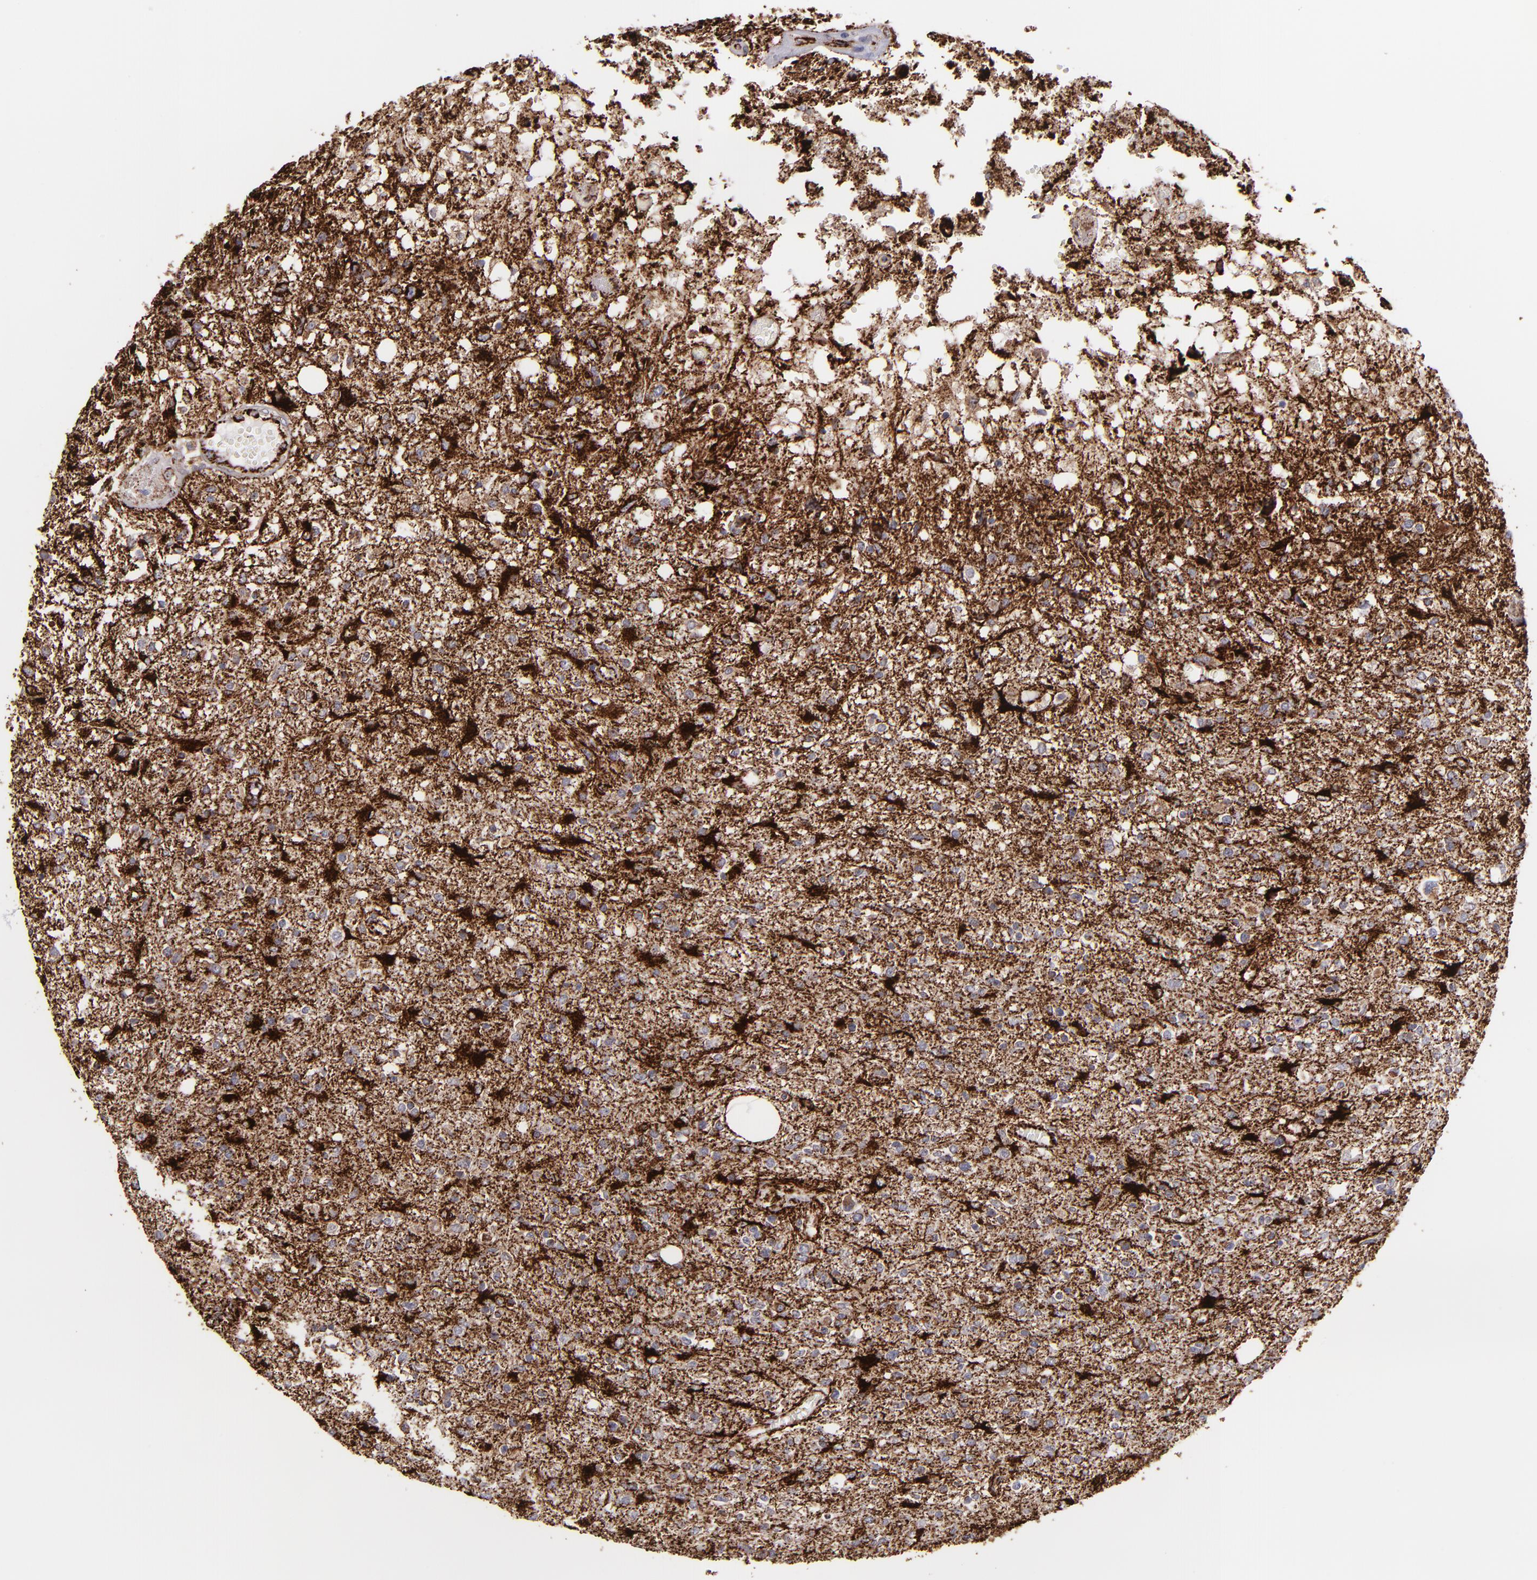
{"staining": {"intensity": "strong", "quantity": ">75%", "location": "cytoplasmic/membranous"}, "tissue": "glioma", "cell_type": "Tumor cells", "image_type": "cancer", "snomed": [{"axis": "morphology", "description": "Glioma, malignant, High grade"}, {"axis": "topography", "description": "Cerebral cortex"}], "caption": "Immunohistochemistry (IHC) image of glioma stained for a protein (brown), which demonstrates high levels of strong cytoplasmic/membranous expression in about >75% of tumor cells.", "gene": "MAOB", "patient": {"sex": "male", "age": 76}}